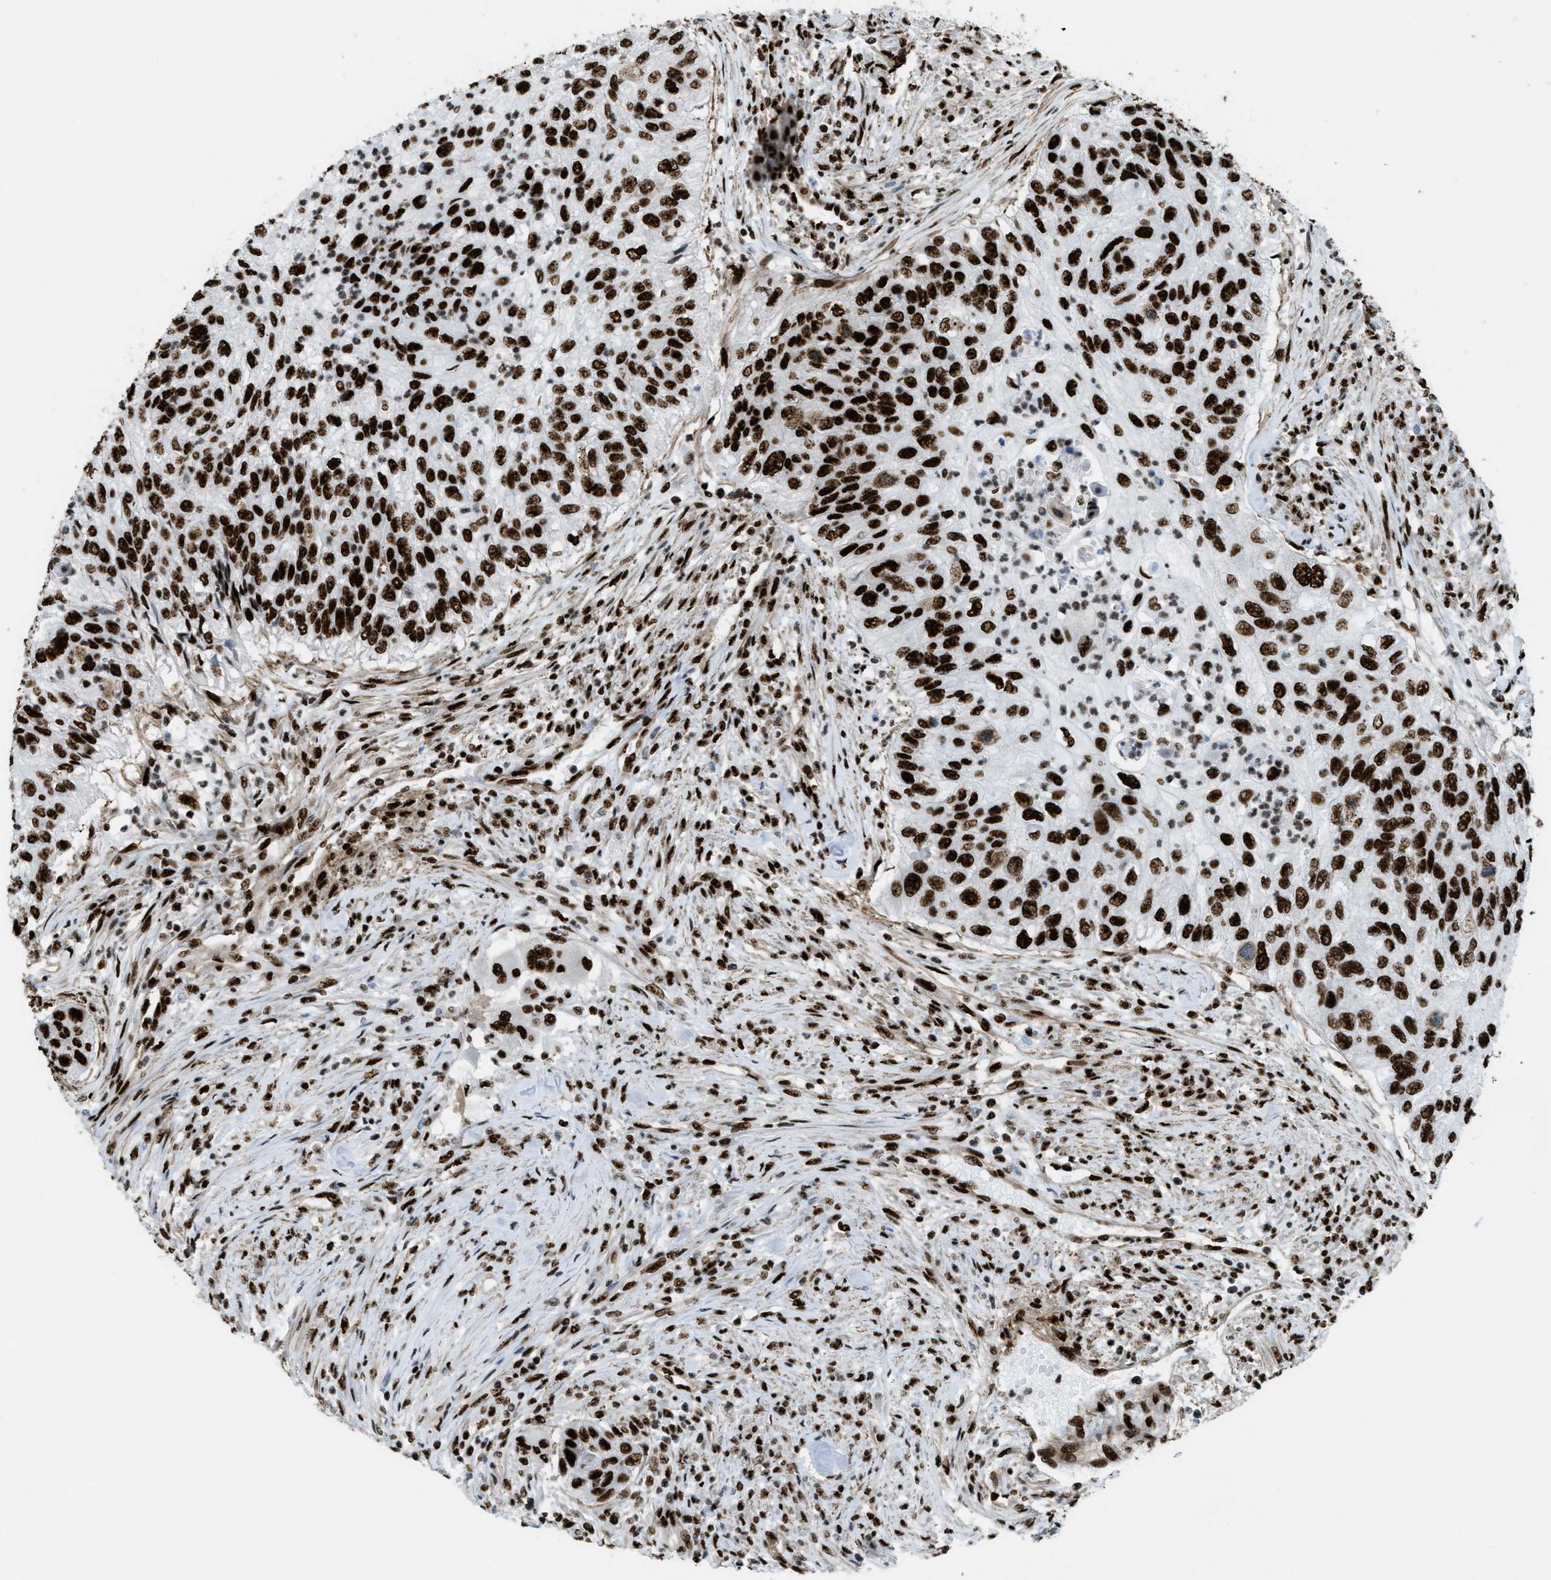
{"staining": {"intensity": "strong", "quantity": ">75%", "location": "nuclear"}, "tissue": "urothelial cancer", "cell_type": "Tumor cells", "image_type": "cancer", "snomed": [{"axis": "morphology", "description": "Urothelial carcinoma, High grade"}, {"axis": "topography", "description": "Urinary bladder"}], "caption": "A brown stain highlights strong nuclear staining of a protein in human urothelial carcinoma (high-grade) tumor cells.", "gene": "ZNF207", "patient": {"sex": "female", "age": 60}}